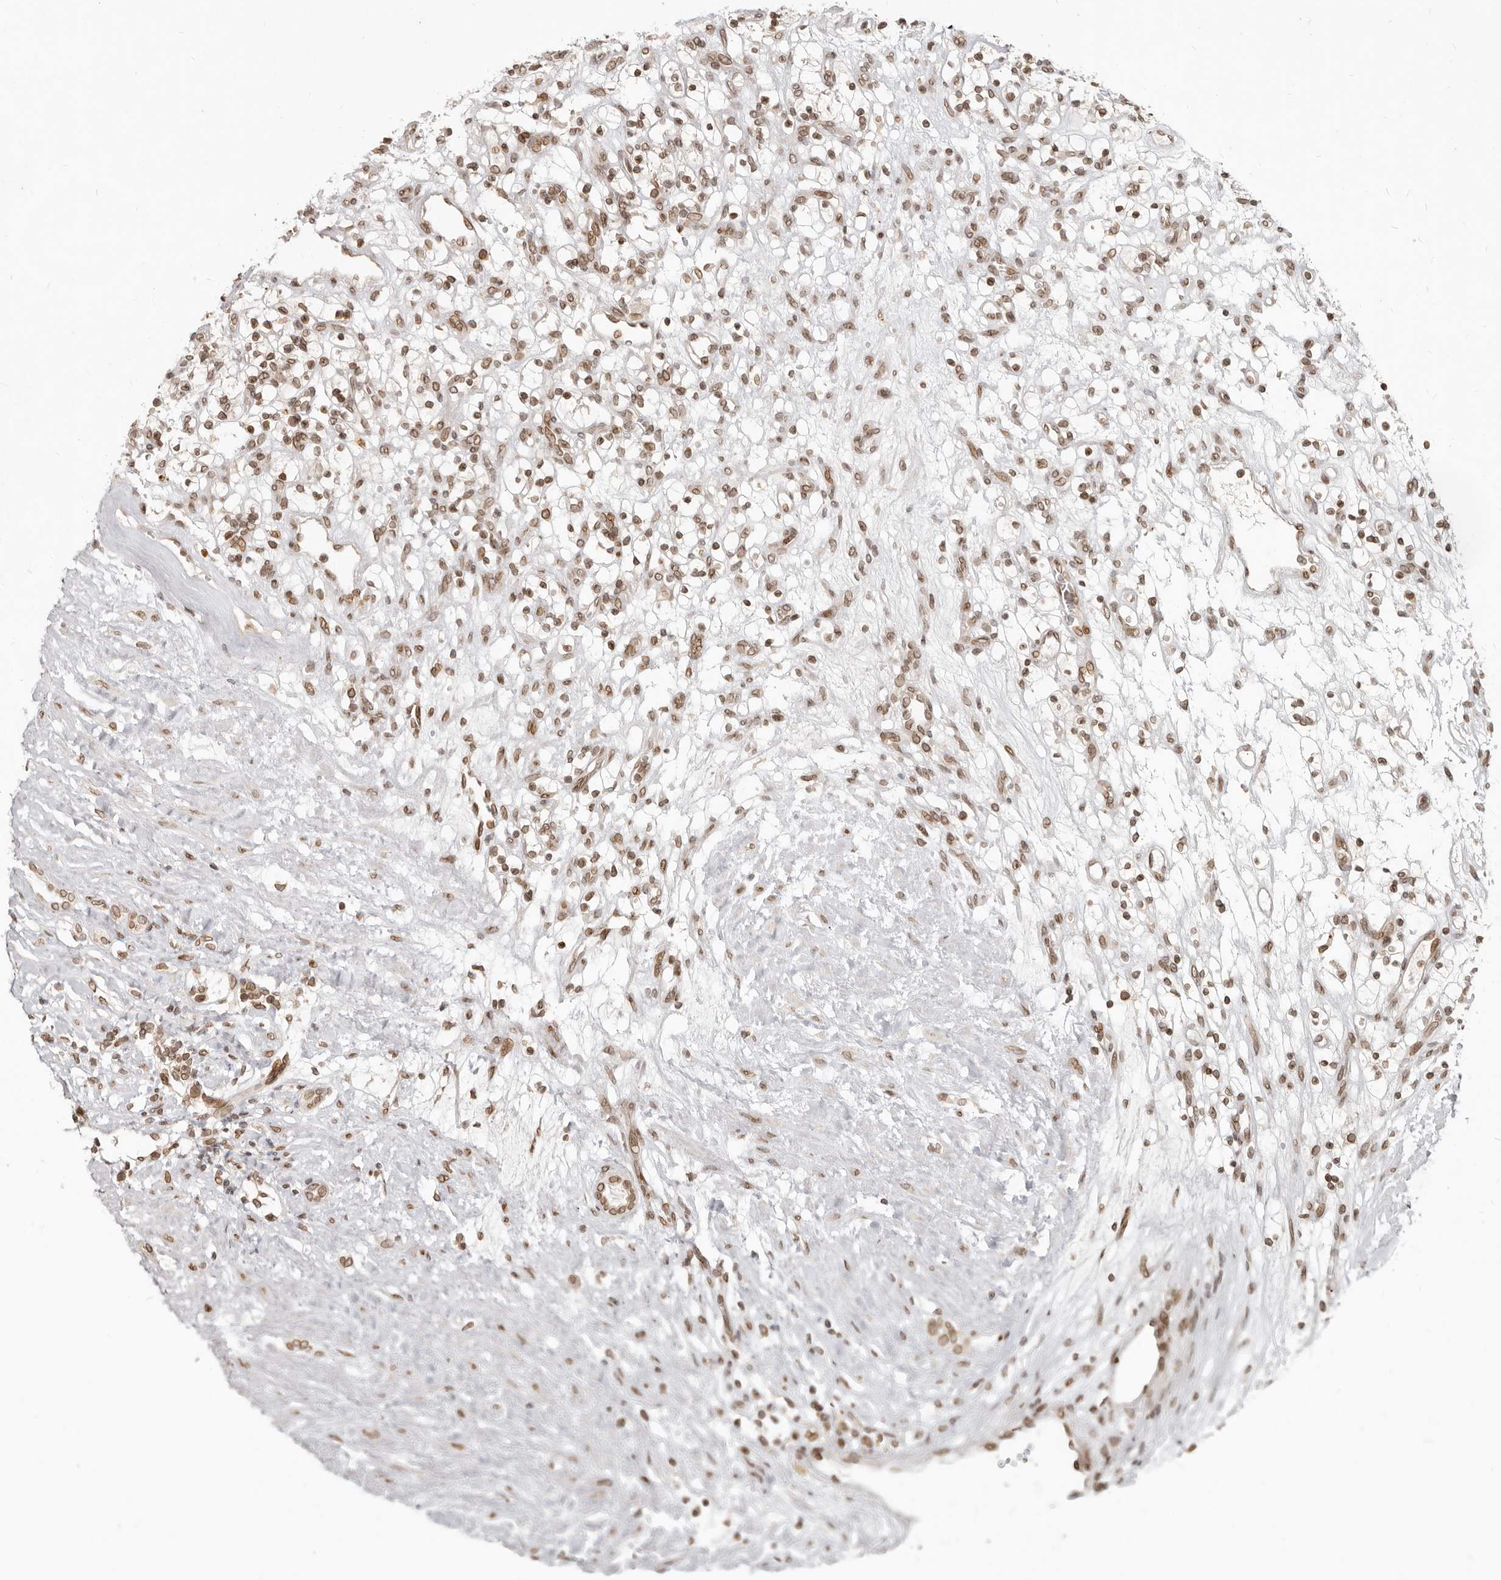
{"staining": {"intensity": "moderate", "quantity": ">75%", "location": "nuclear"}, "tissue": "renal cancer", "cell_type": "Tumor cells", "image_type": "cancer", "snomed": [{"axis": "morphology", "description": "Adenocarcinoma, NOS"}, {"axis": "topography", "description": "Kidney"}], "caption": "About >75% of tumor cells in human renal adenocarcinoma display moderate nuclear protein staining as visualized by brown immunohistochemical staining.", "gene": "NUP153", "patient": {"sex": "female", "age": 57}}